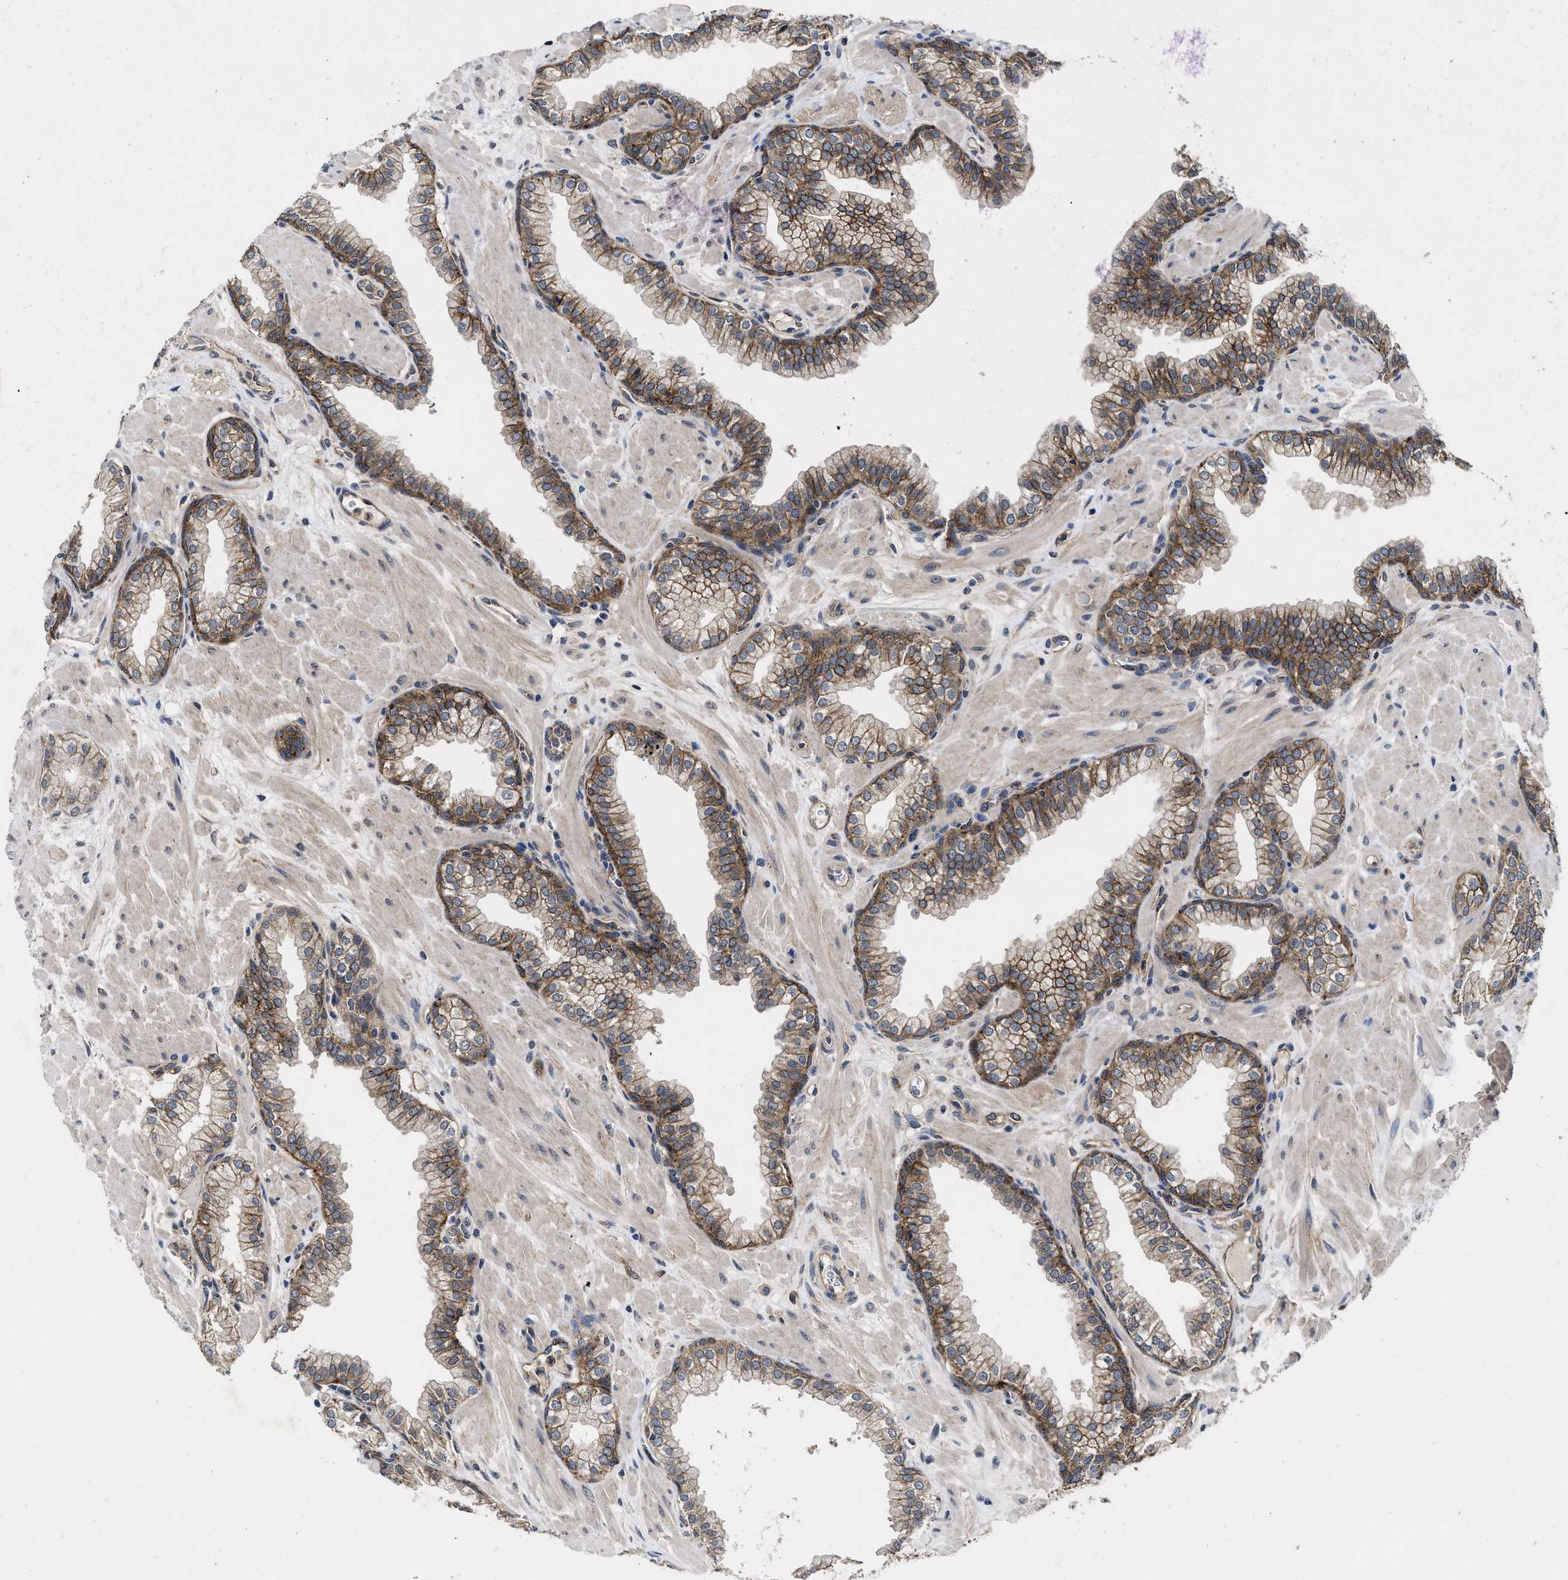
{"staining": {"intensity": "moderate", "quantity": ">75%", "location": "cytoplasmic/membranous"}, "tissue": "prostate", "cell_type": "Glandular cells", "image_type": "normal", "snomed": [{"axis": "morphology", "description": "Normal tissue, NOS"}, {"axis": "morphology", "description": "Urothelial carcinoma, Low grade"}, {"axis": "topography", "description": "Urinary bladder"}, {"axis": "topography", "description": "Prostate"}], "caption": "This histopathology image shows unremarkable prostate stained with IHC to label a protein in brown. The cytoplasmic/membranous of glandular cells show moderate positivity for the protein. Nuclei are counter-stained blue.", "gene": "PKD2", "patient": {"sex": "male", "age": 60}}